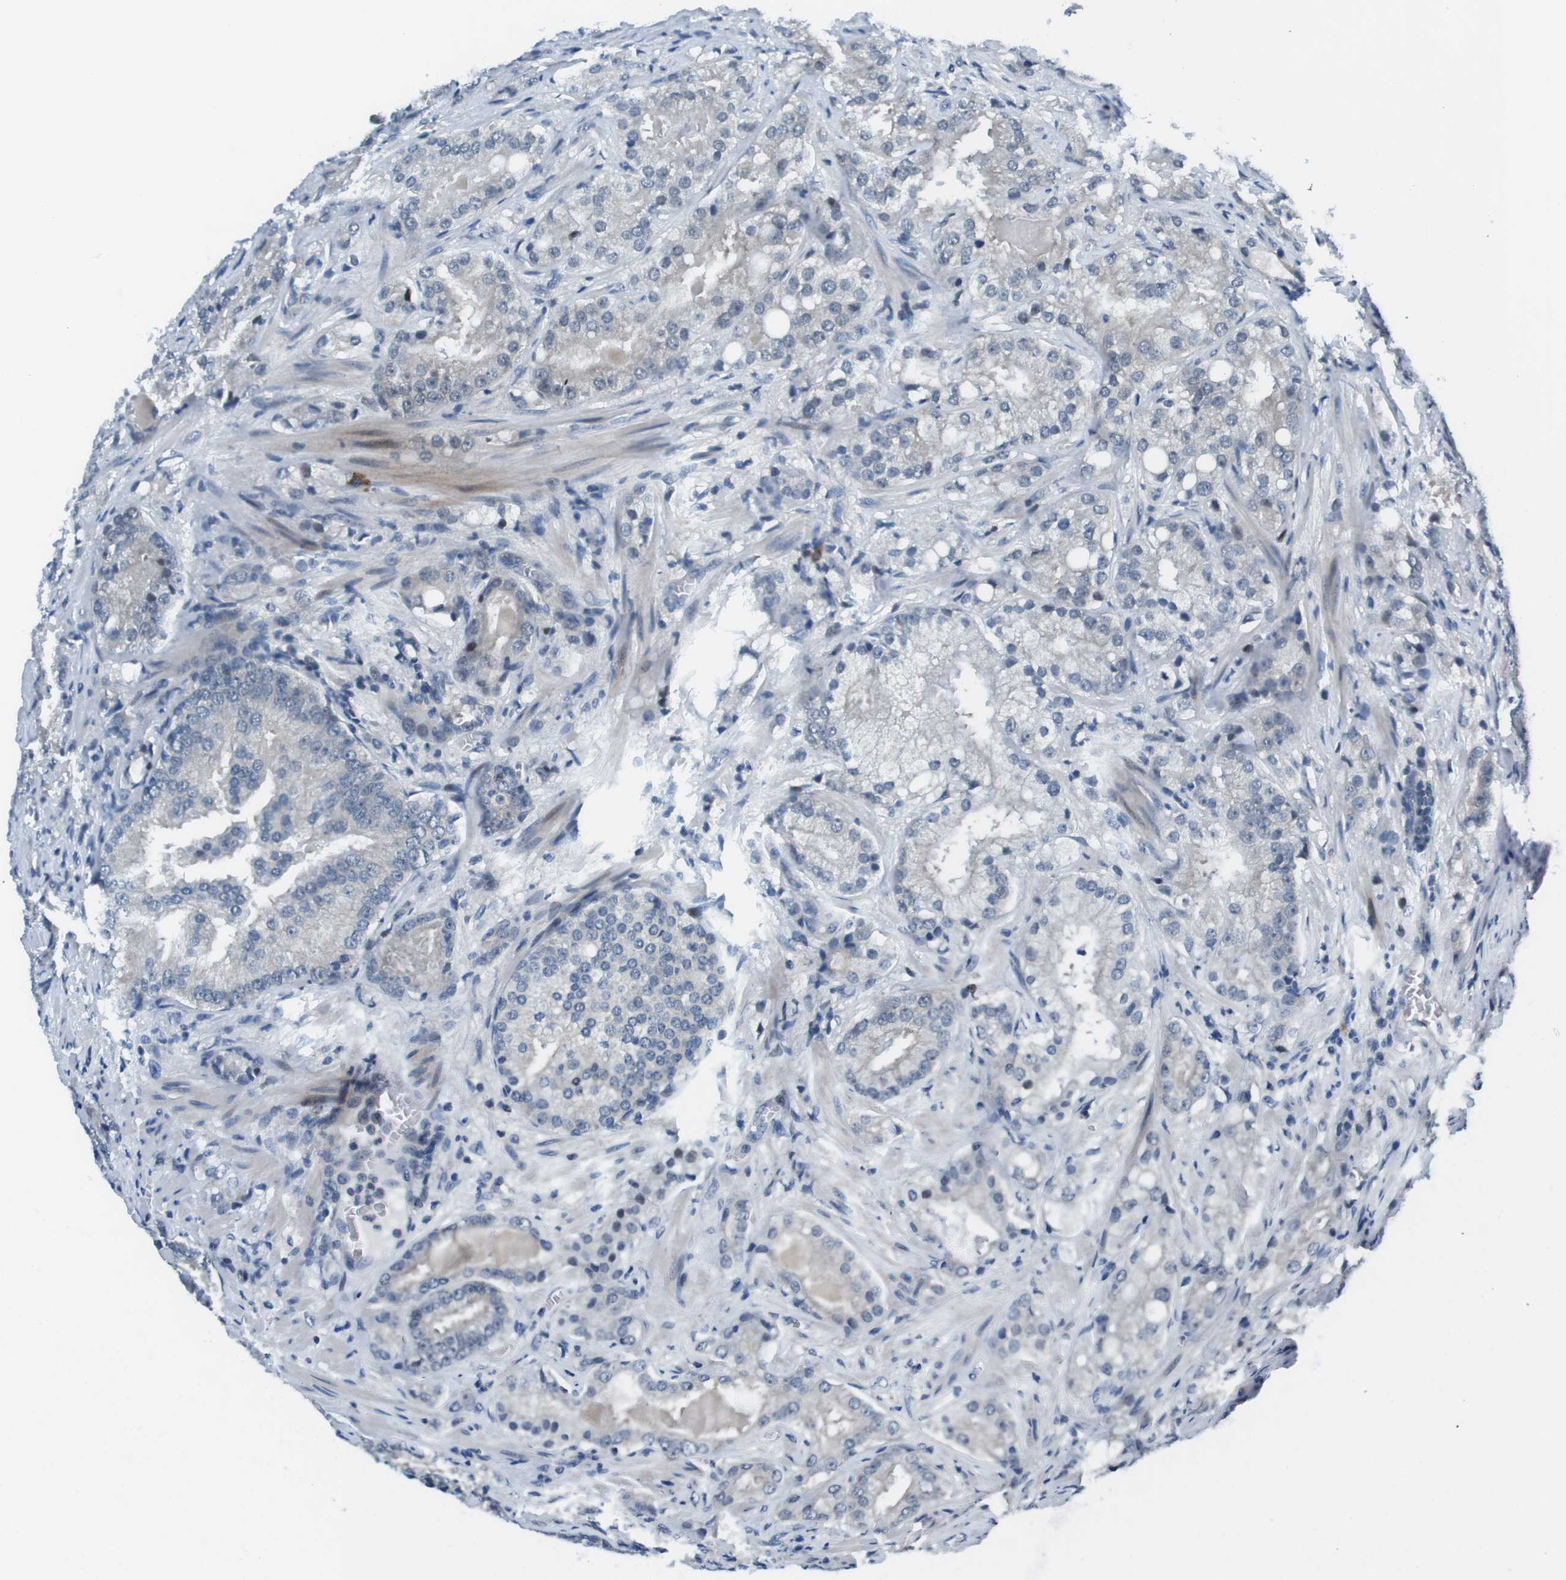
{"staining": {"intensity": "negative", "quantity": "none", "location": "none"}, "tissue": "prostate cancer", "cell_type": "Tumor cells", "image_type": "cancer", "snomed": [{"axis": "morphology", "description": "Adenocarcinoma, High grade"}, {"axis": "topography", "description": "Prostate"}], "caption": "Immunohistochemistry (IHC) histopathology image of human prostate cancer stained for a protein (brown), which displays no staining in tumor cells.", "gene": "NEK4", "patient": {"sex": "male", "age": 64}}